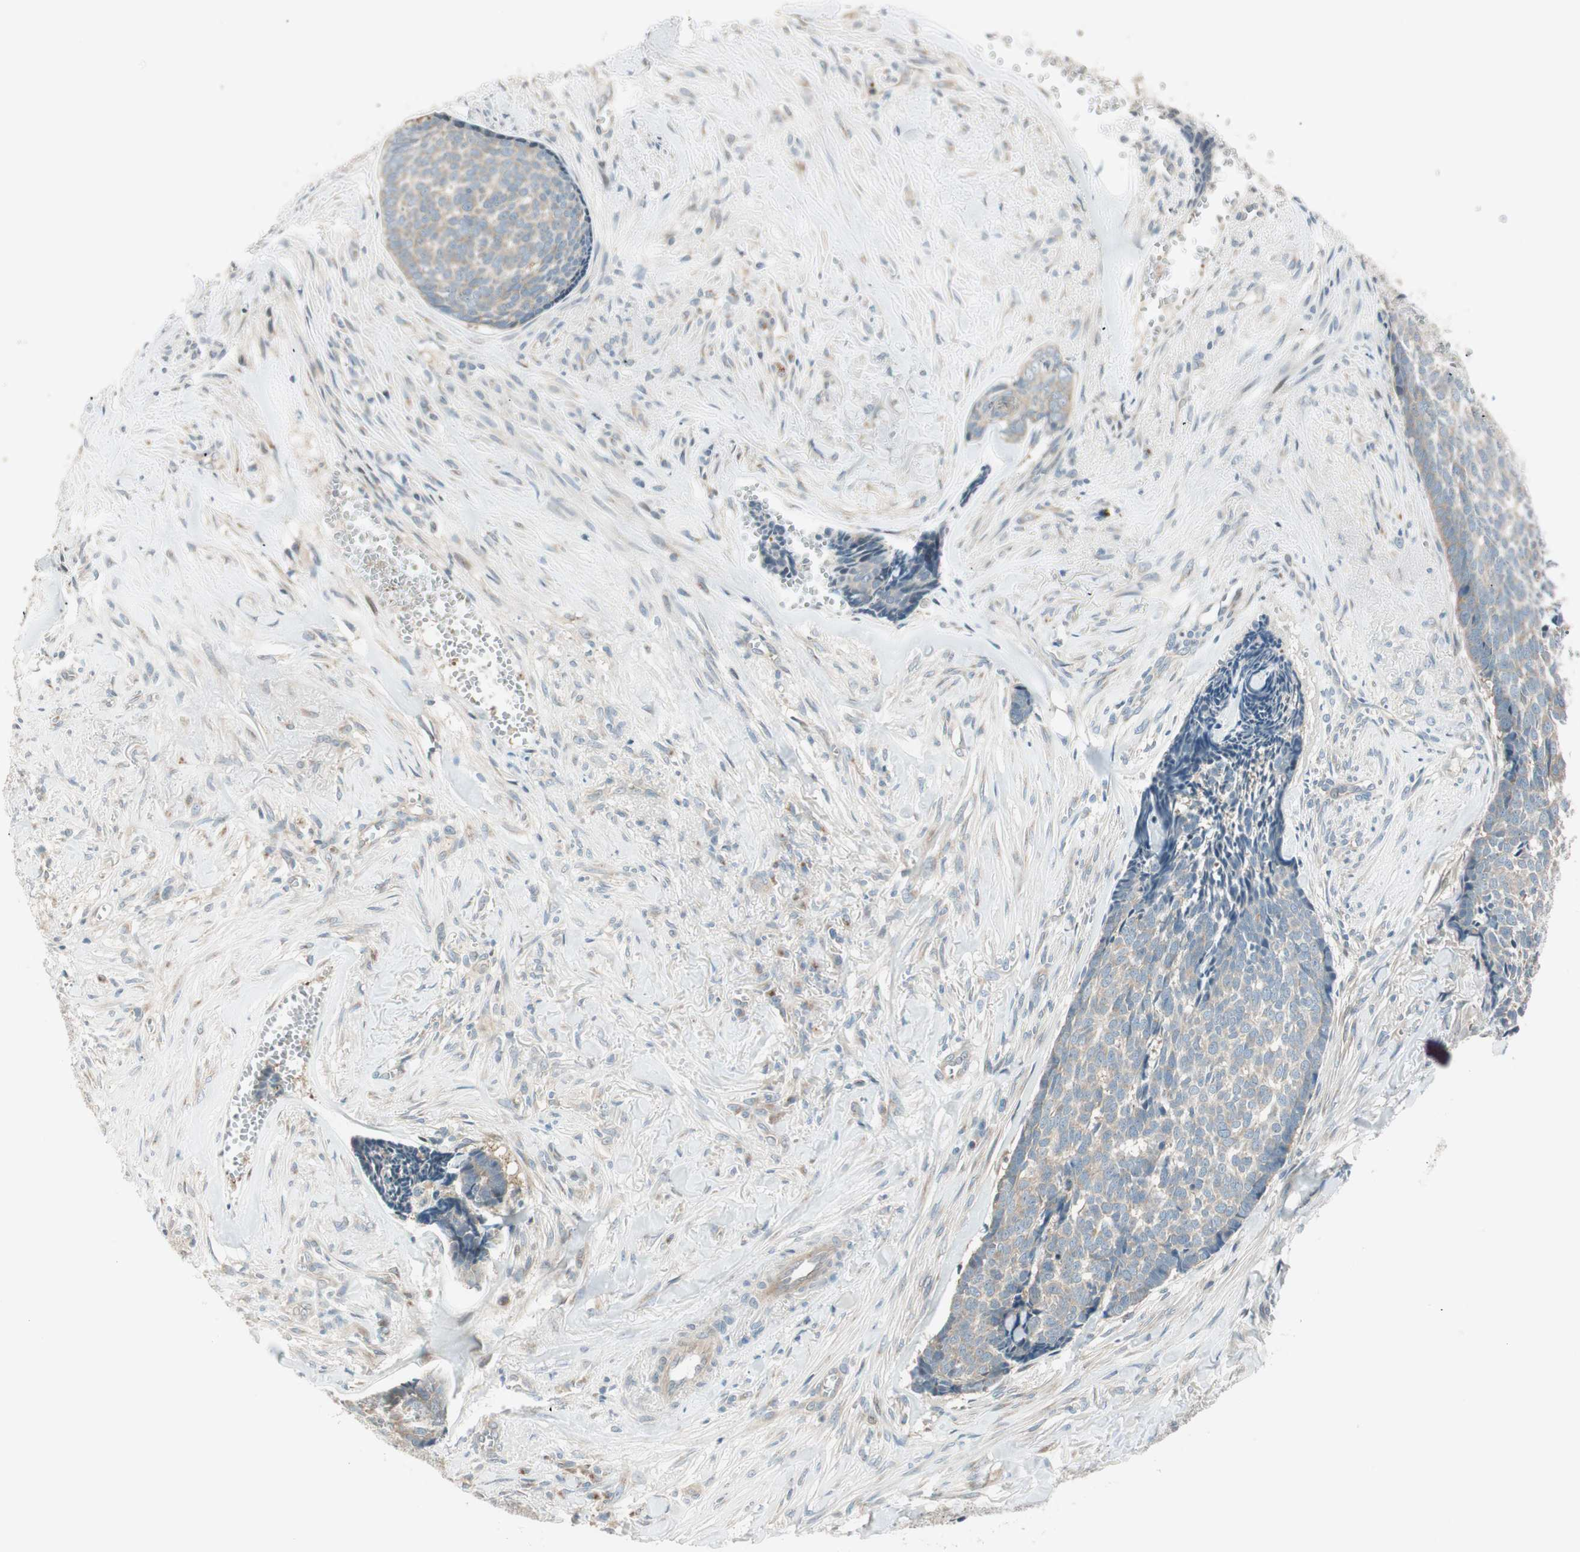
{"staining": {"intensity": "weak", "quantity": ">75%", "location": "cytoplasmic/membranous"}, "tissue": "skin cancer", "cell_type": "Tumor cells", "image_type": "cancer", "snomed": [{"axis": "morphology", "description": "Basal cell carcinoma"}, {"axis": "topography", "description": "Skin"}], "caption": "Tumor cells reveal weak cytoplasmic/membranous positivity in approximately >75% of cells in skin basal cell carcinoma. (brown staining indicates protein expression, while blue staining denotes nuclei).", "gene": "CGRRF1", "patient": {"sex": "male", "age": 84}}